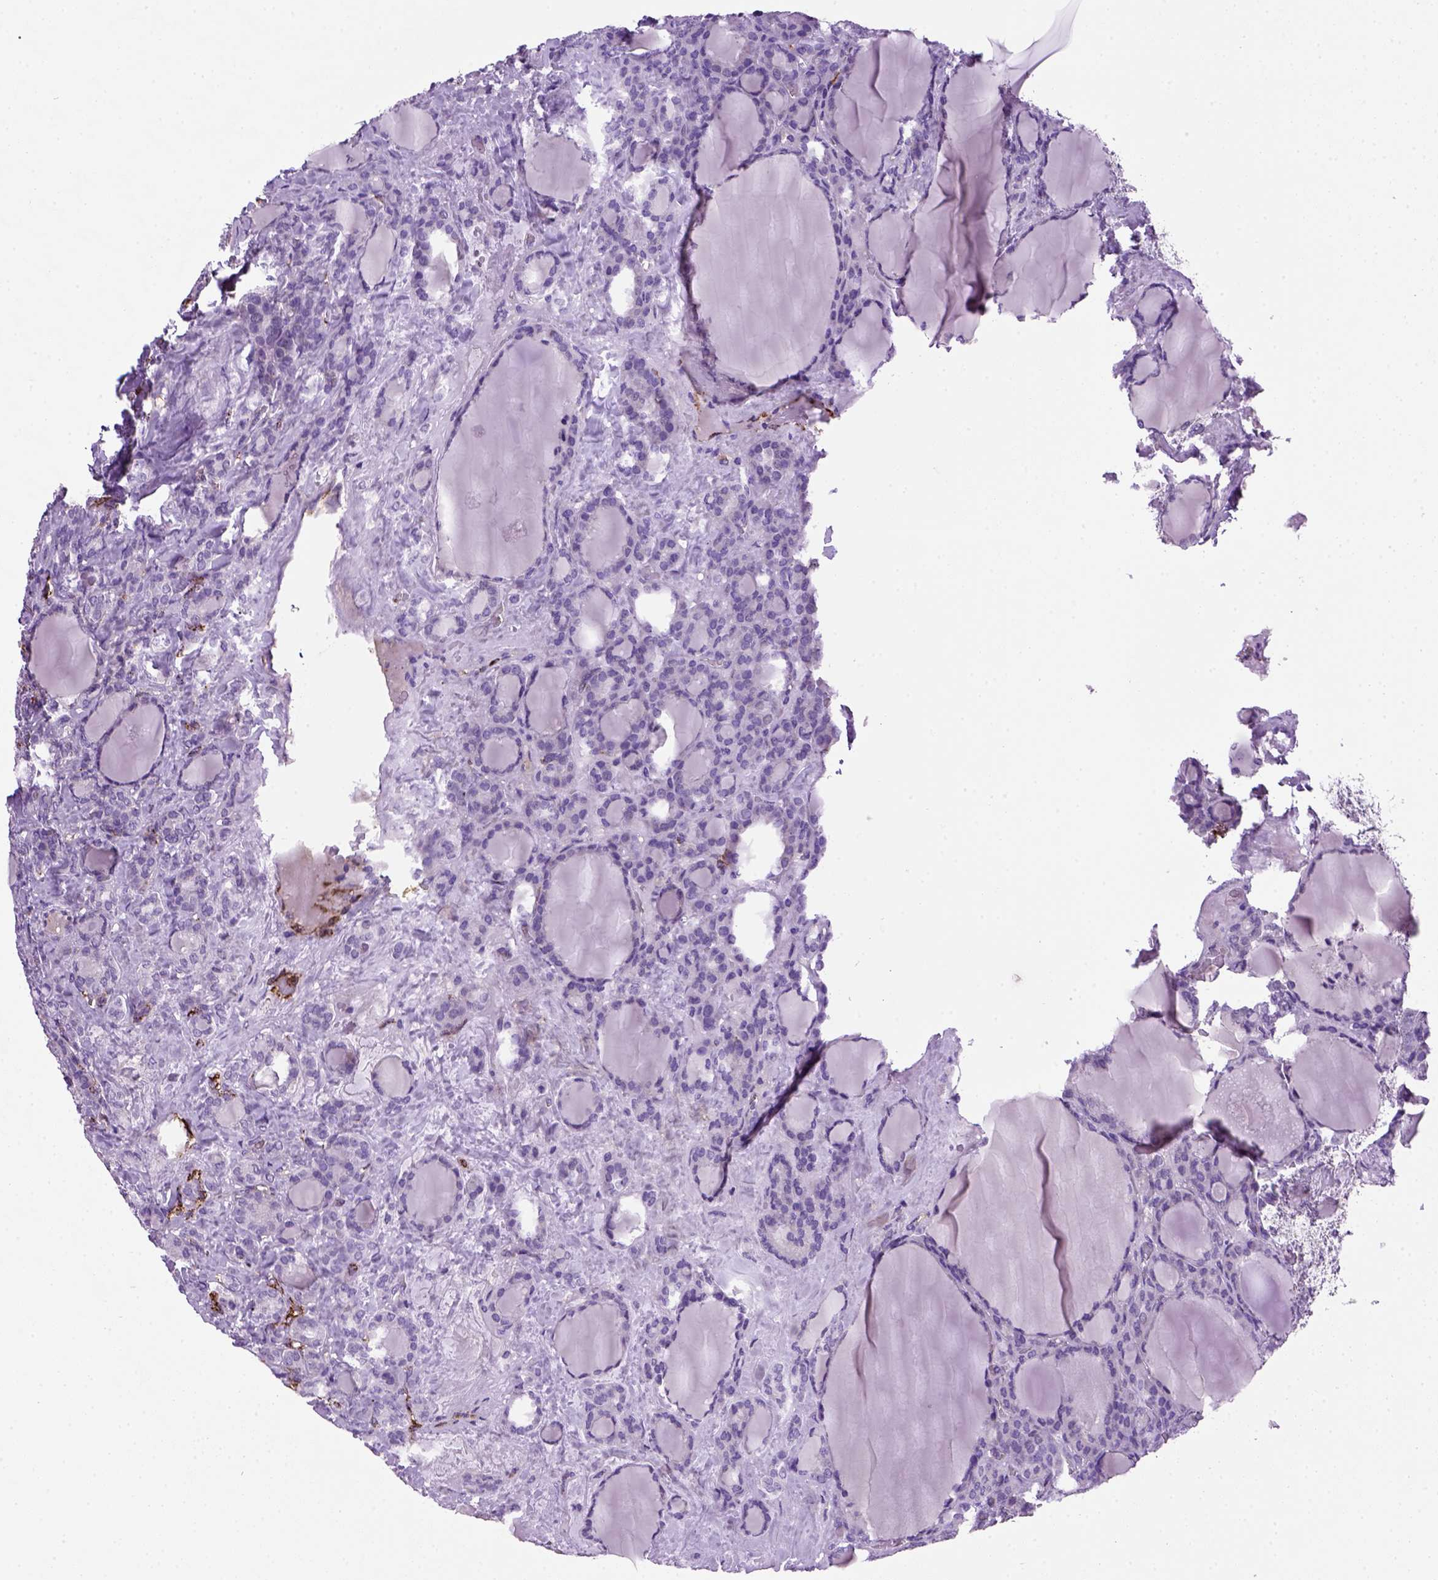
{"staining": {"intensity": "negative", "quantity": "none", "location": "none"}, "tissue": "thyroid cancer", "cell_type": "Tumor cells", "image_type": "cancer", "snomed": [{"axis": "morphology", "description": "Normal tissue, NOS"}, {"axis": "morphology", "description": "Follicular adenoma carcinoma, NOS"}, {"axis": "topography", "description": "Thyroid gland"}], "caption": "Immunohistochemistry photomicrograph of human thyroid cancer stained for a protein (brown), which displays no expression in tumor cells.", "gene": "VWF", "patient": {"sex": "female", "age": 31}}